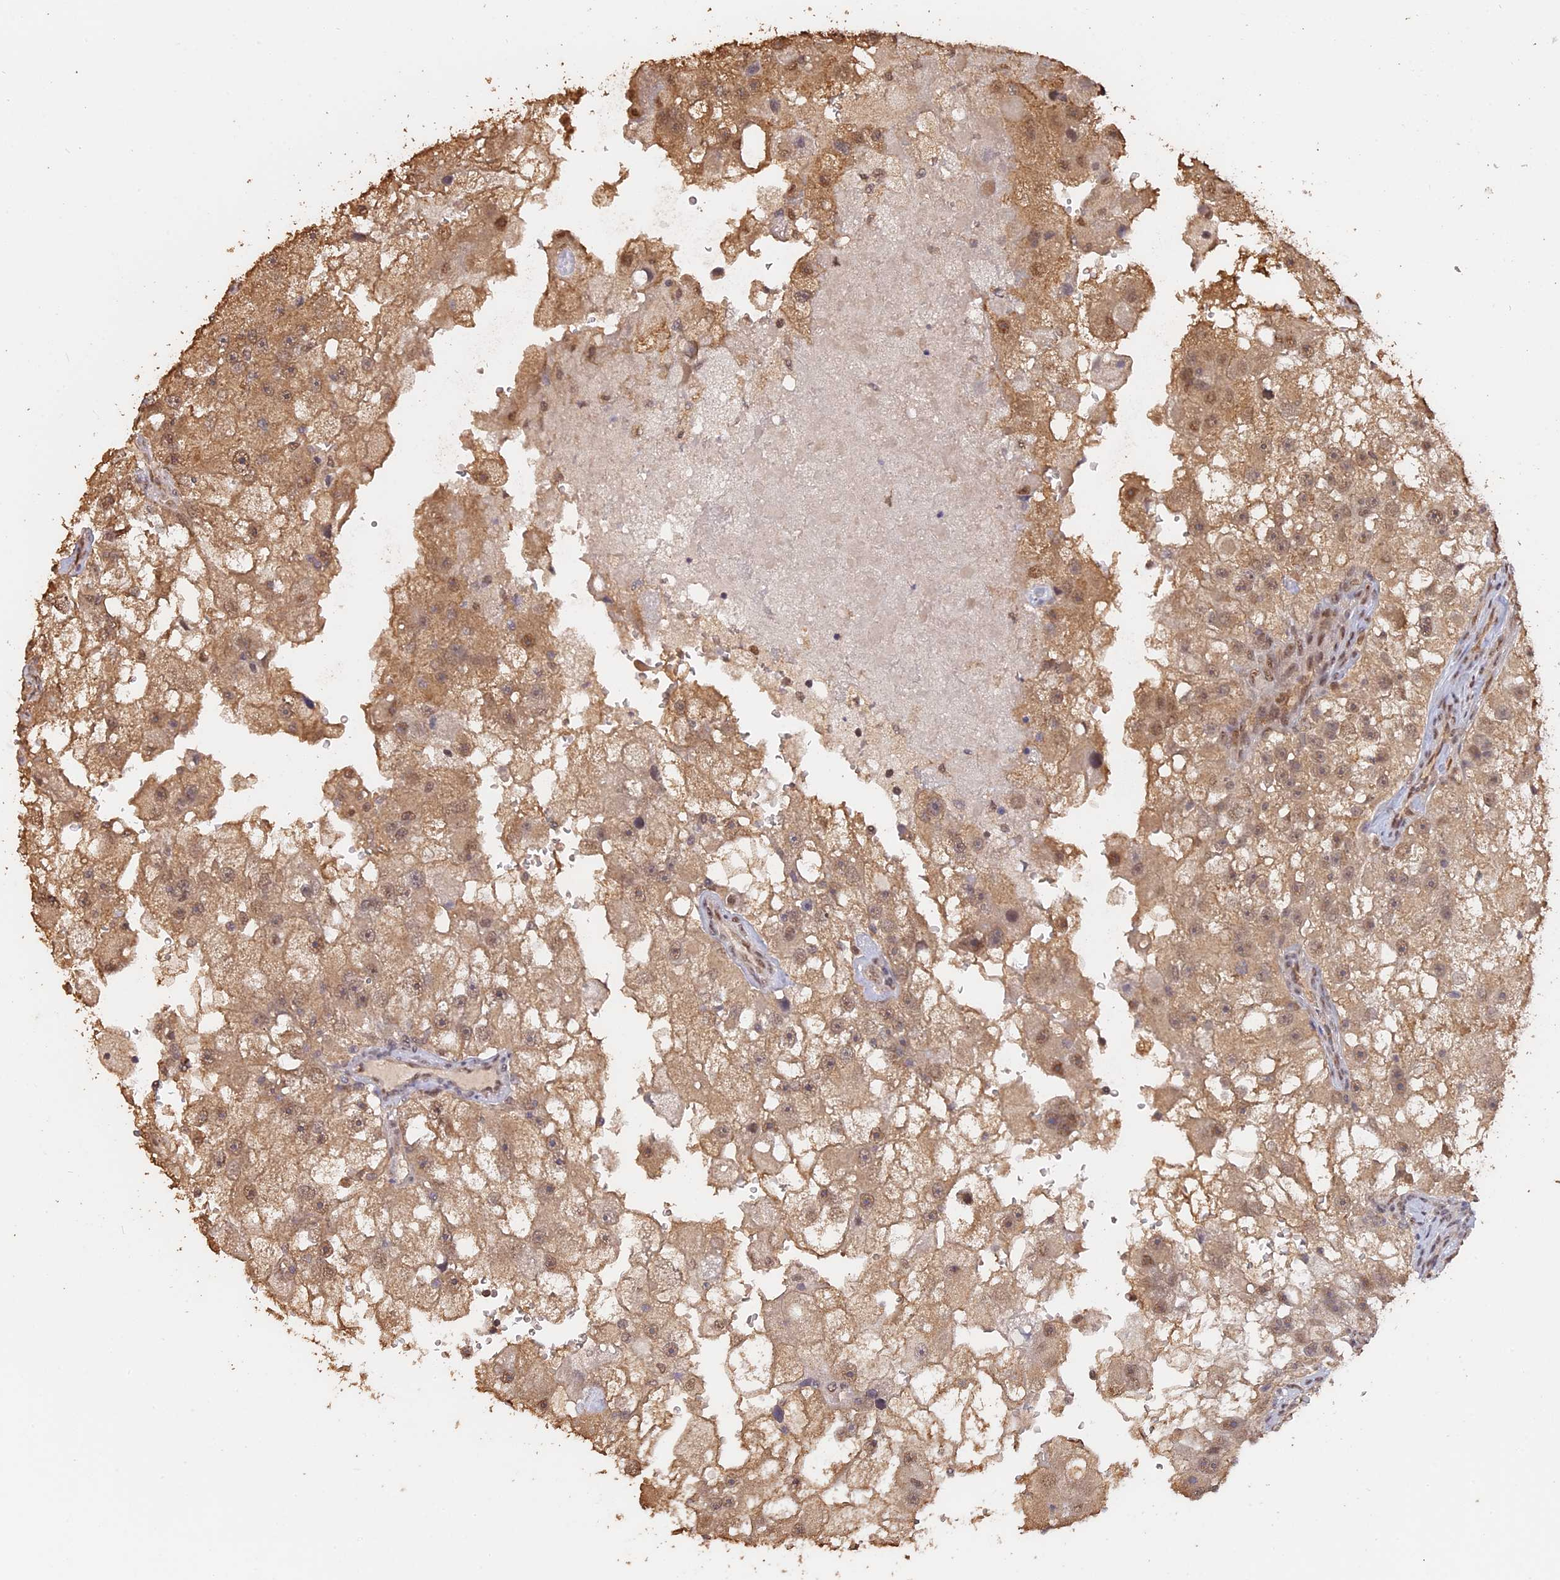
{"staining": {"intensity": "moderate", "quantity": ">75%", "location": "cytoplasmic/membranous,nuclear"}, "tissue": "renal cancer", "cell_type": "Tumor cells", "image_type": "cancer", "snomed": [{"axis": "morphology", "description": "Adenocarcinoma, NOS"}, {"axis": "topography", "description": "Kidney"}], "caption": "Moderate cytoplasmic/membranous and nuclear positivity is identified in about >75% of tumor cells in renal adenocarcinoma. (DAB (3,3'-diaminobenzidine) = brown stain, brightfield microscopy at high magnification).", "gene": "PSMC6", "patient": {"sex": "male", "age": 63}}